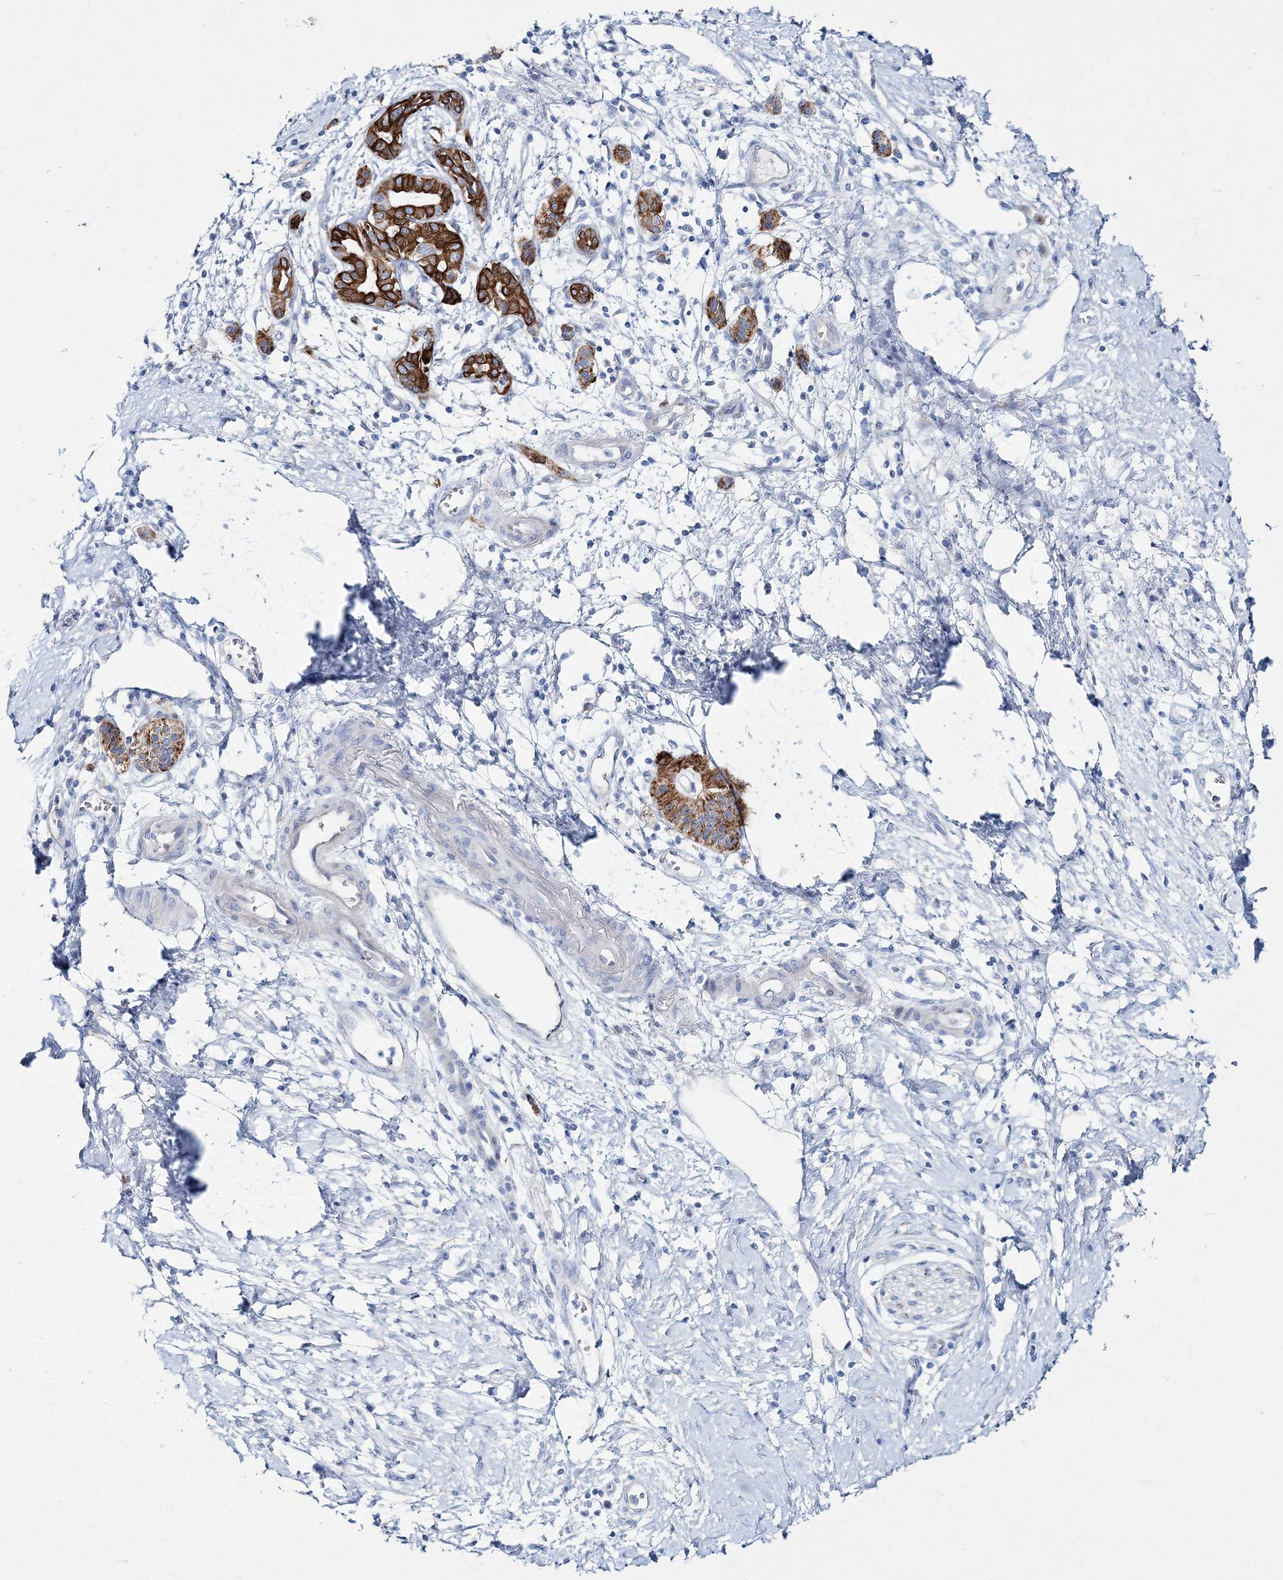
{"staining": {"intensity": "strong", "quantity": ">75%", "location": "cytoplasmic/membranous"}, "tissue": "pancreatic cancer", "cell_type": "Tumor cells", "image_type": "cancer", "snomed": [{"axis": "morphology", "description": "Adenocarcinoma, NOS"}, {"axis": "topography", "description": "Pancreas"}], "caption": "About >75% of tumor cells in human adenocarcinoma (pancreatic) exhibit strong cytoplasmic/membranous protein expression as visualized by brown immunohistochemical staining.", "gene": "ADGRL1", "patient": {"sex": "male", "age": 50}}